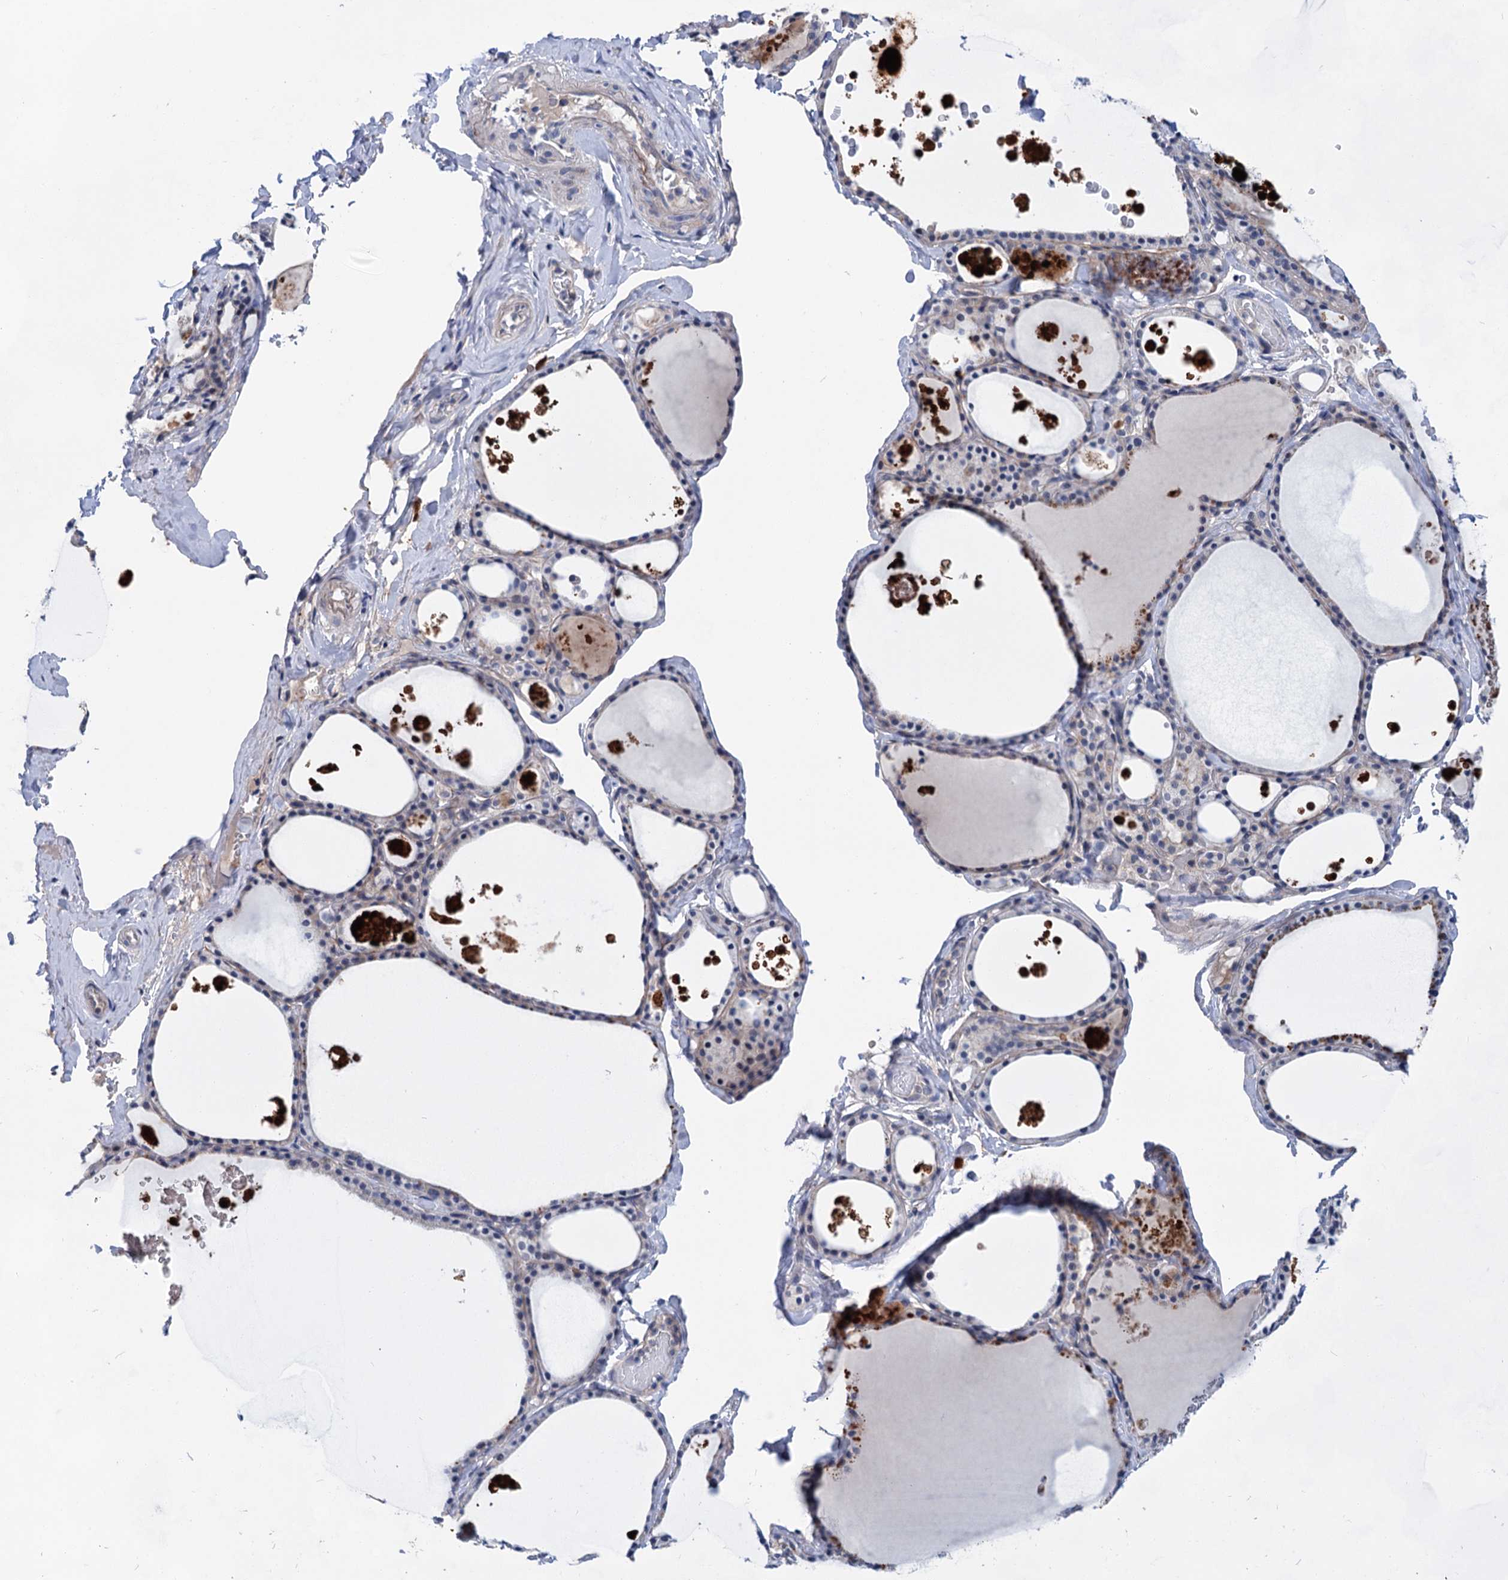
{"staining": {"intensity": "negative", "quantity": "none", "location": "none"}, "tissue": "thyroid gland", "cell_type": "Glandular cells", "image_type": "normal", "snomed": [{"axis": "morphology", "description": "Normal tissue, NOS"}, {"axis": "topography", "description": "Thyroid gland"}], "caption": "A micrograph of thyroid gland stained for a protein exhibits no brown staining in glandular cells. The staining is performed using DAB (3,3'-diaminobenzidine) brown chromogen with nuclei counter-stained in using hematoxylin.", "gene": "MORN3", "patient": {"sex": "male", "age": 56}}